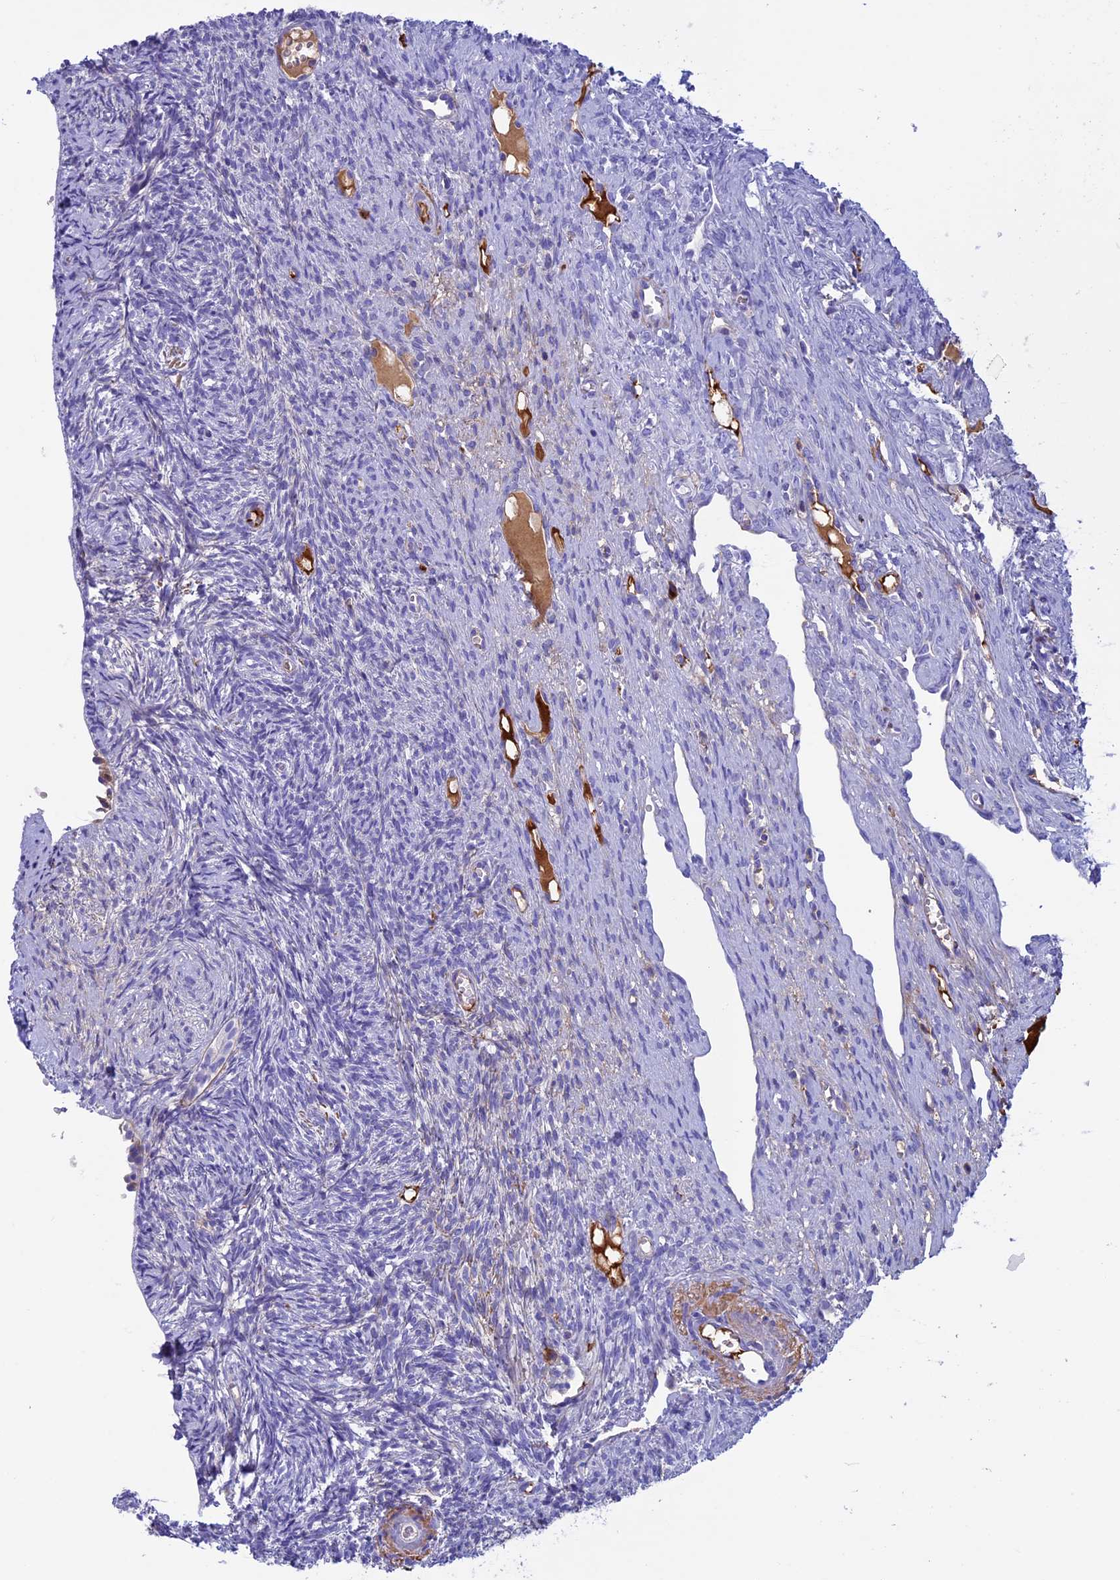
{"staining": {"intensity": "negative", "quantity": "none", "location": "none"}, "tissue": "ovary", "cell_type": "Ovarian stroma cells", "image_type": "normal", "snomed": [{"axis": "morphology", "description": "Normal tissue, NOS"}, {"axis": "topography", "description": "Ovary"}], "caption": "The immunohistochemistry (IHC) micrograph has no significant staining in ovarian stroma cells of ovary. (DAB immunohistochemistry visualized using brightfield microscopy, high magnification).", "gene": "IGSF6", "patient": {"sex": "female", "age": 51}}